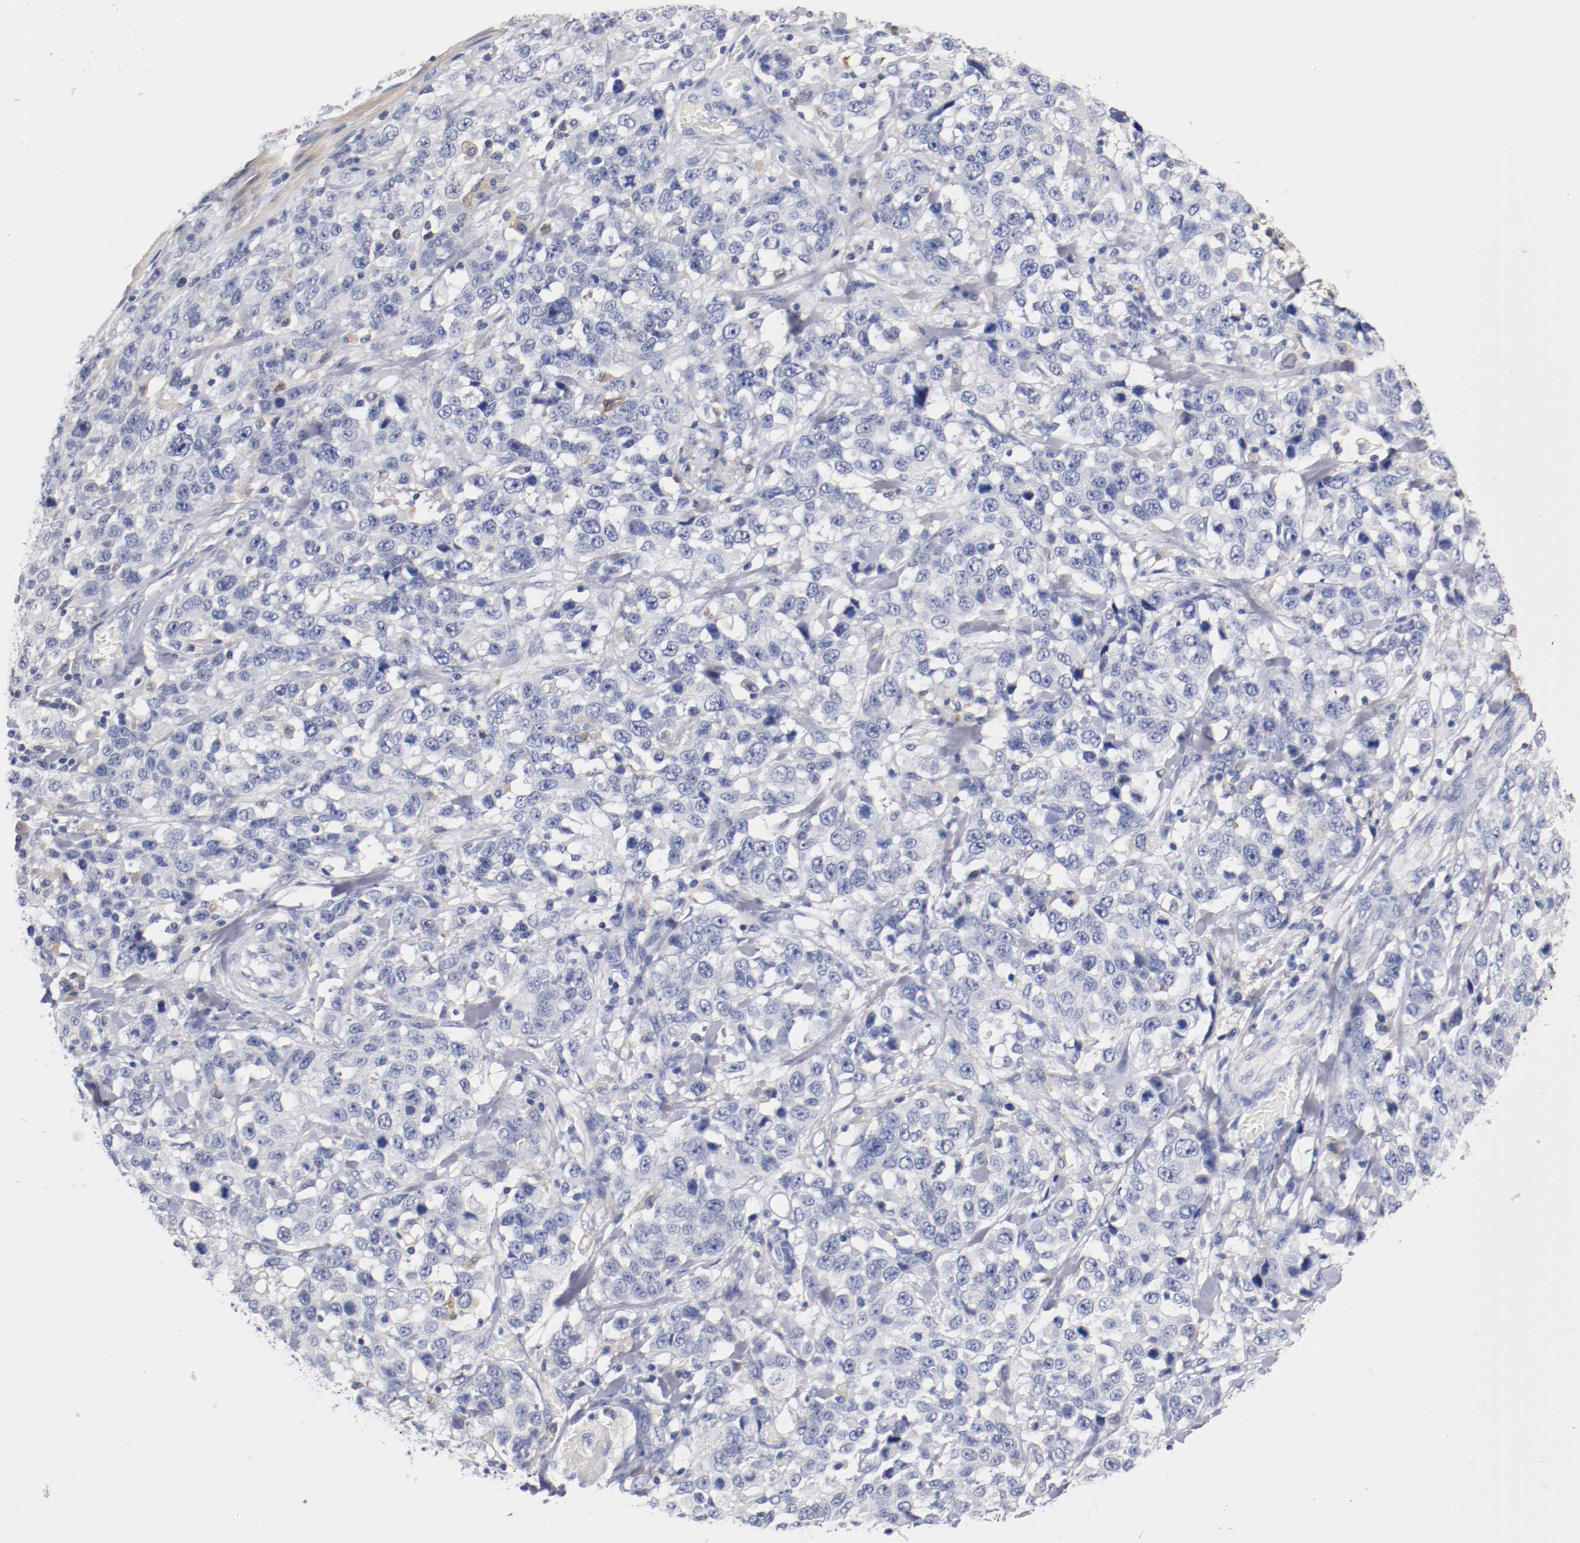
{"staining": {"intensity": "negative", "quantity": "none", "location": "none"}, "tissue": "stomach cancer", "cell_type": "Tumor cells", "image_type": "cancer", "snomed": [{"axis": "morphology", "description": "Normal tissue, NOS"}, {"axis": "morphology", "description": "Adenocarcinoma, NOS"}, {"axis": "topography", "description": "Stomach"}], "caption": "Tumor cells show no significant protein staining in adenocarcinoma (stomach).", "gene": "FGFBP1", "patient": {"sex": "male", "age": 48}}